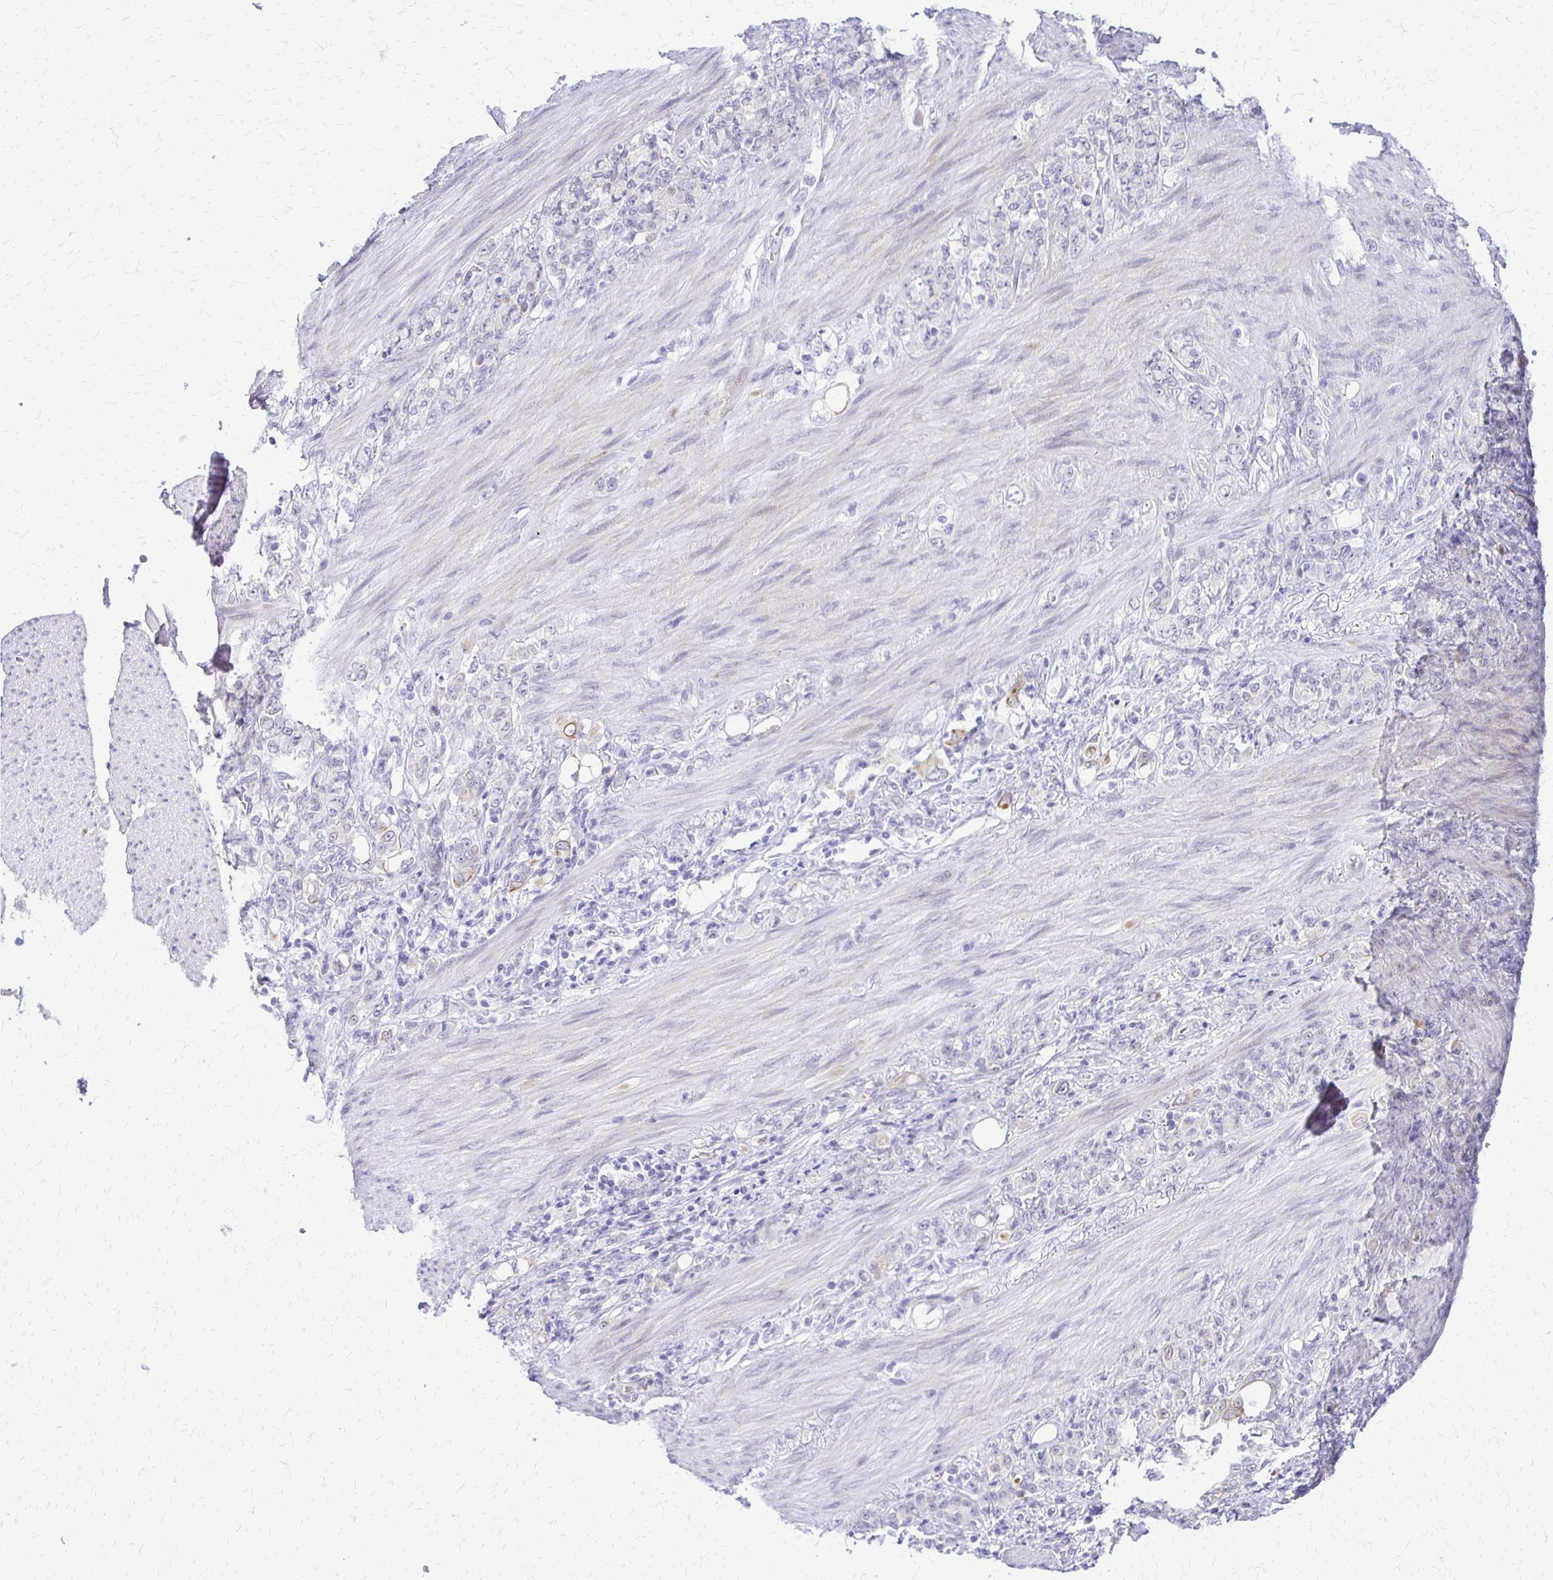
{"staining": {"intensity": "negative", "quantity": "none", "location": "none"}, "tissue": "stomach cancer", "cell_type": "Tumor cells", "image_type": "cancer", "snomed": [{"axis": "morphology", "description": "Normal tissue, NOS"}, {"axis": "morphology", "description": "Adenocarcinoma, NOS"}, {"axis": "topography", "description": "Stomach"}], "caption": "Tumor cells are negative for protein expression in human adenocarcinoma (stomach).", "gene": "EPYC", "patient": {"sex": "female", "age": 79}}